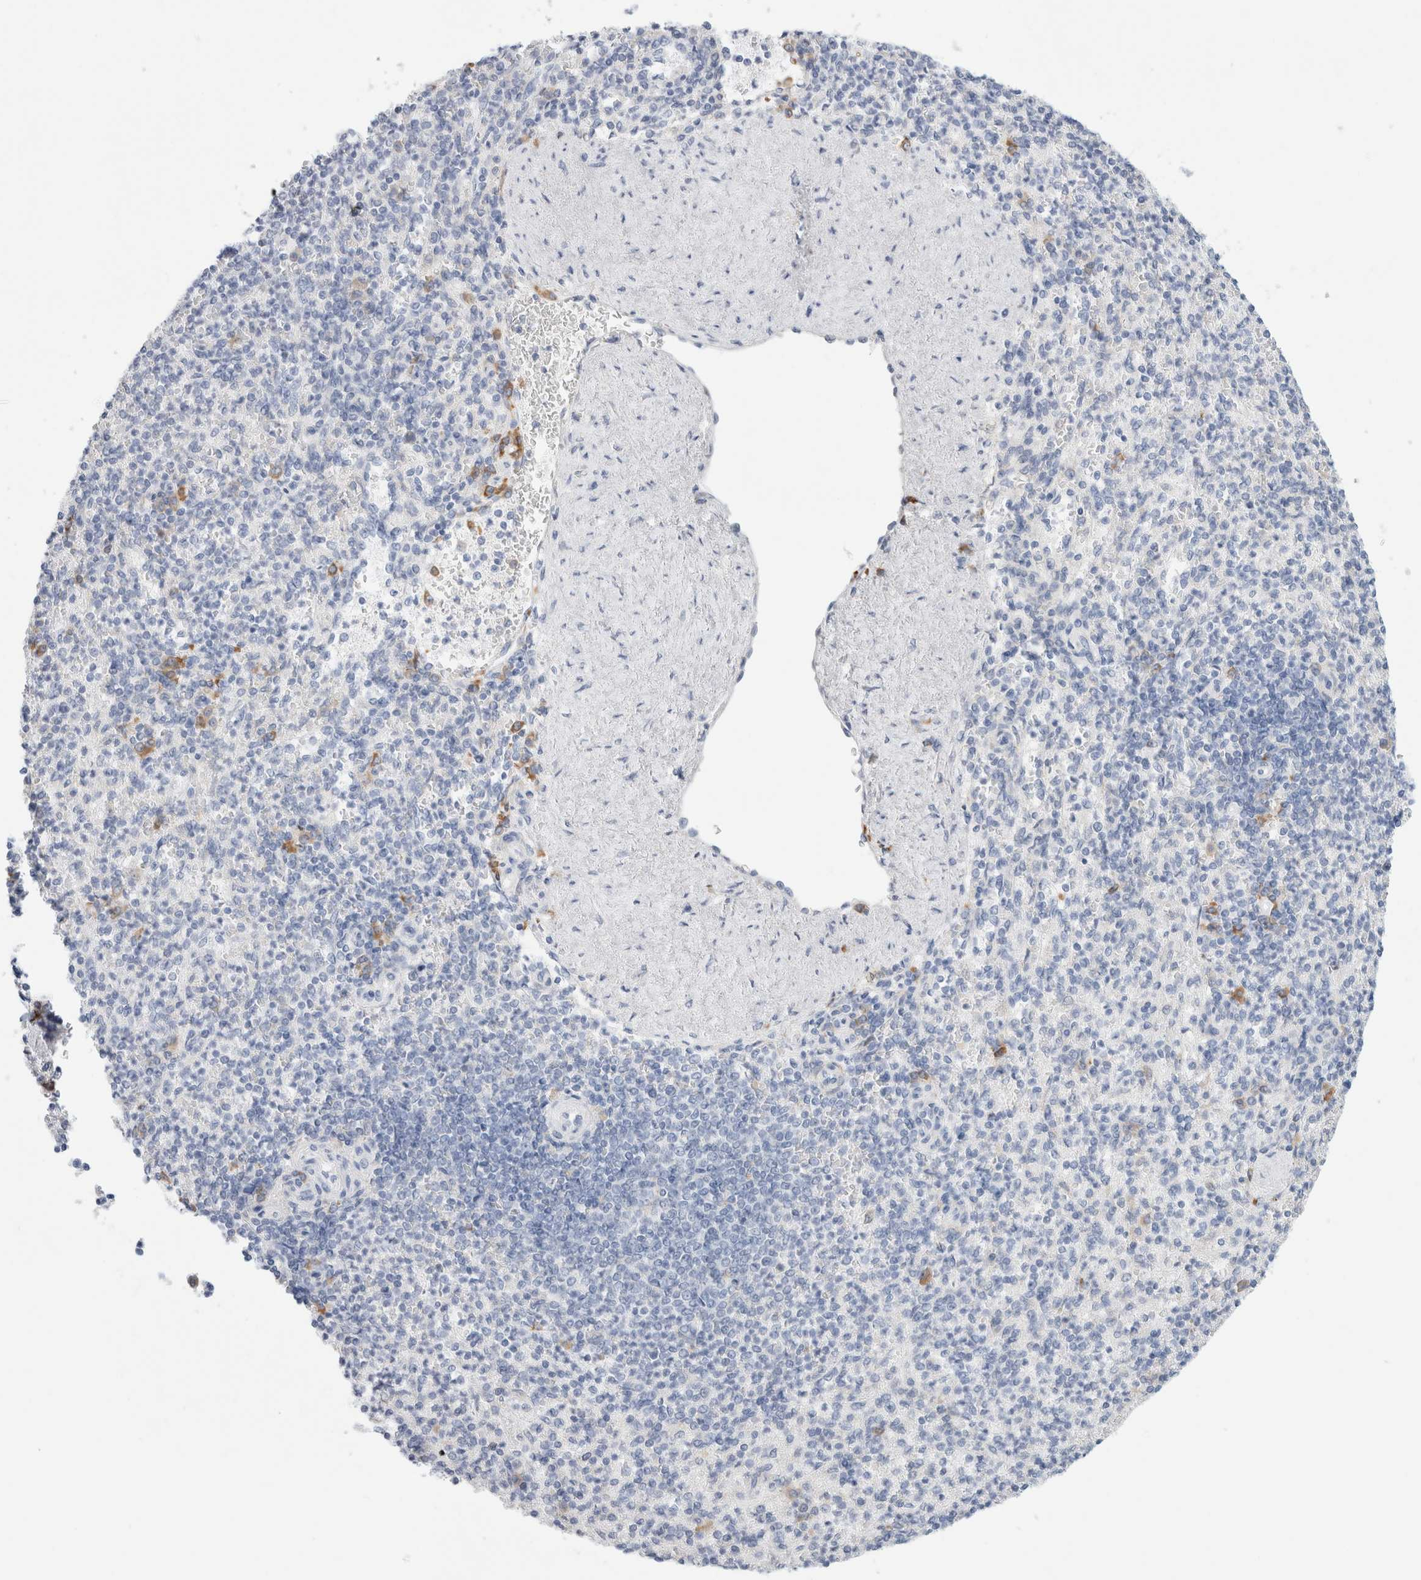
{"staining": {"intensity": "strong", "quantity": "<25%", "location": "cytoplasmic/membranous"}, "tissue": "spleen", "cell_type": "Cells in red pulp", "image_type": "normal", "snomed": [{"axis": "morphology", "description": "Normal tissue, NOS"}, {"axis": "topography", "description": "Spleen"}], "caption": "Cells in red pulp exhibit strong cytoplasmic/membranous expression in about <25% of cells in normal spleen.", "gene": "CSK", "patient": {"sex": "female", "age": 74}}